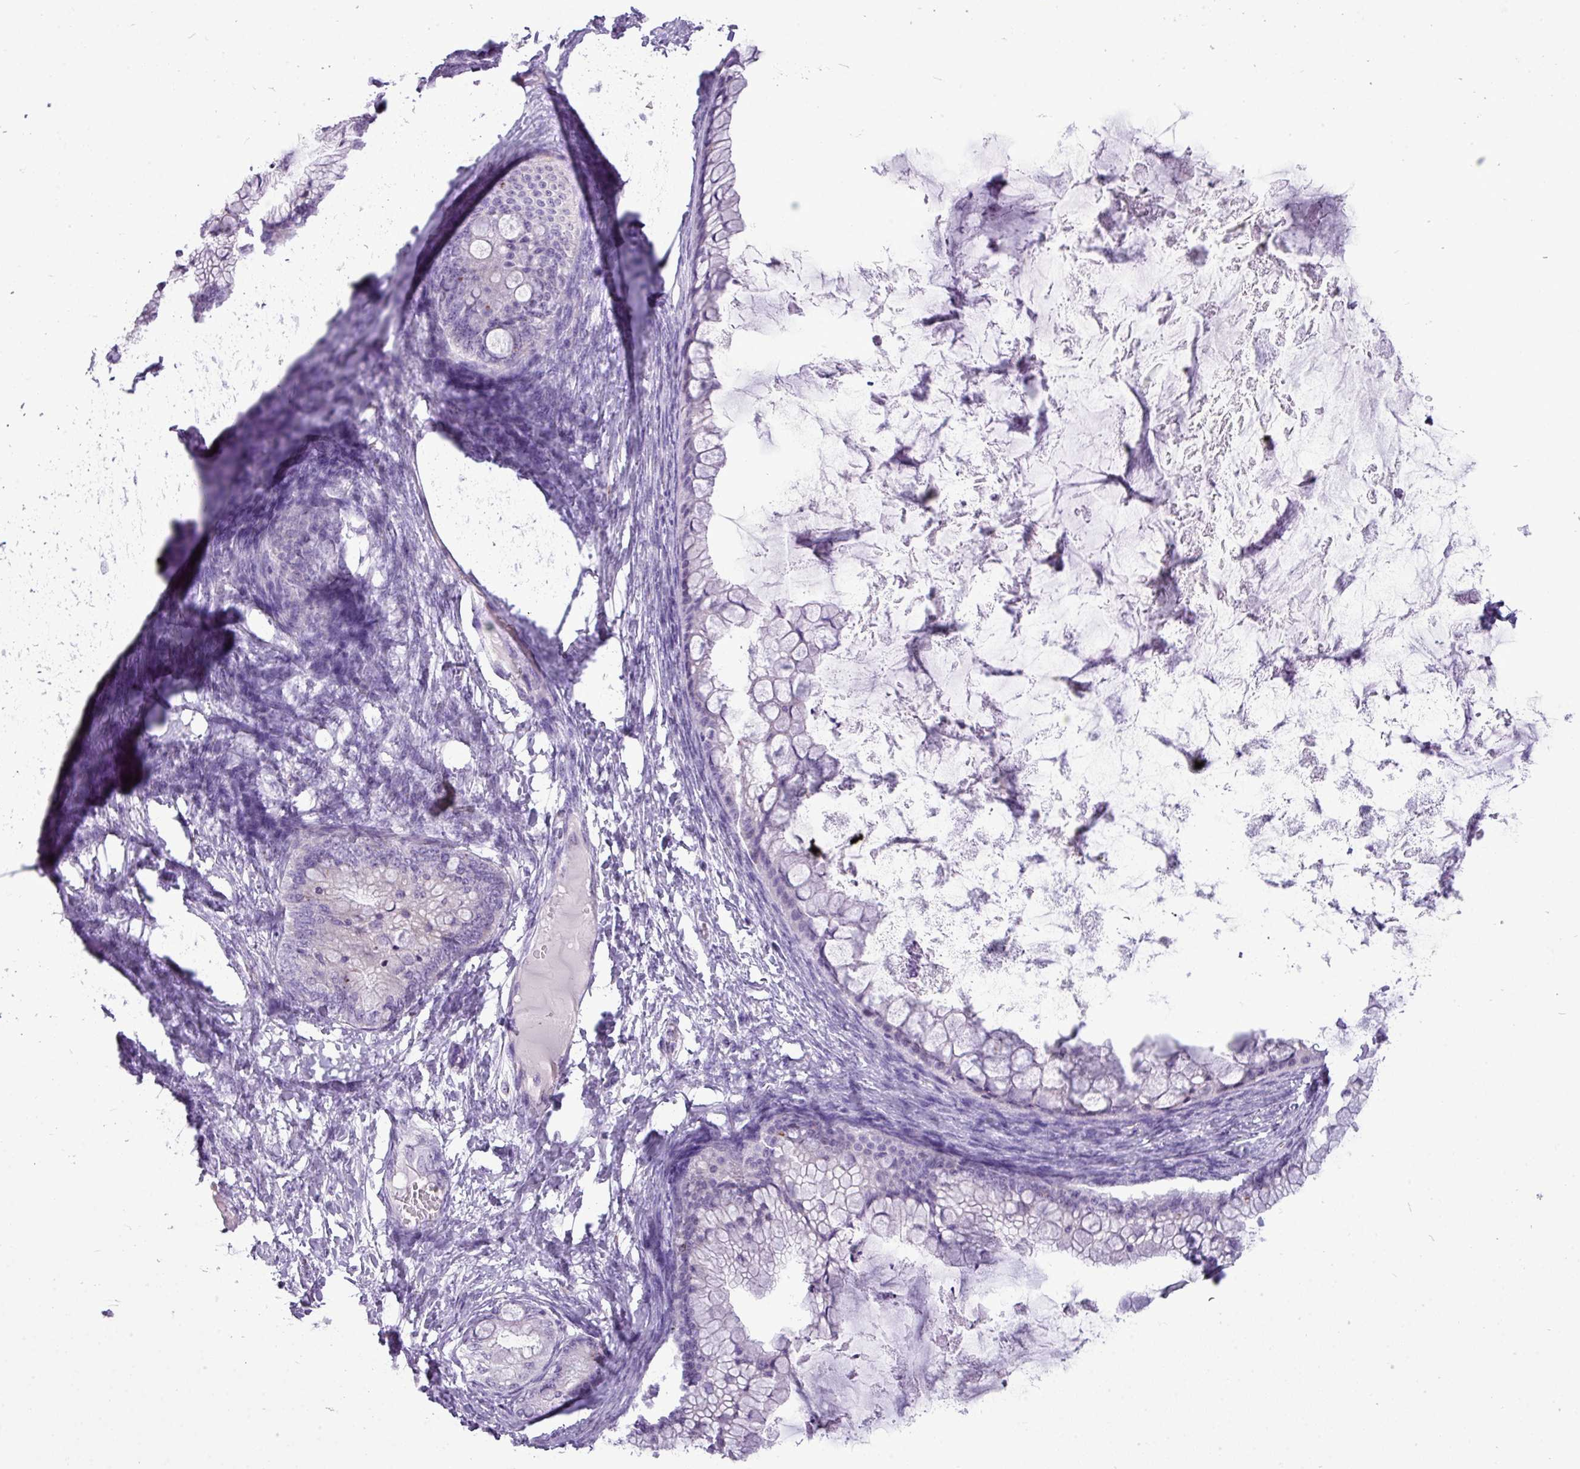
{"staining": {"intensity": "negative", "quantity": "none", "location": "none"}, "tissue": "ovarian cancer", "cell_type": "Tumor cells", "image_type": "cancer", "snomed": [{"axis": "morphology", "description": "Cystadenocarcinoma, mucinous, NOS"}, {"axis": "topography", "description": "Ovary"}], "caption": "Histopathology image shows no protein expression in tumor cells of ovarian mucinous cystadenocarcinoma tissue.", "gene": "FAM43A", "patient": {"sex": "female", "age": 35}}